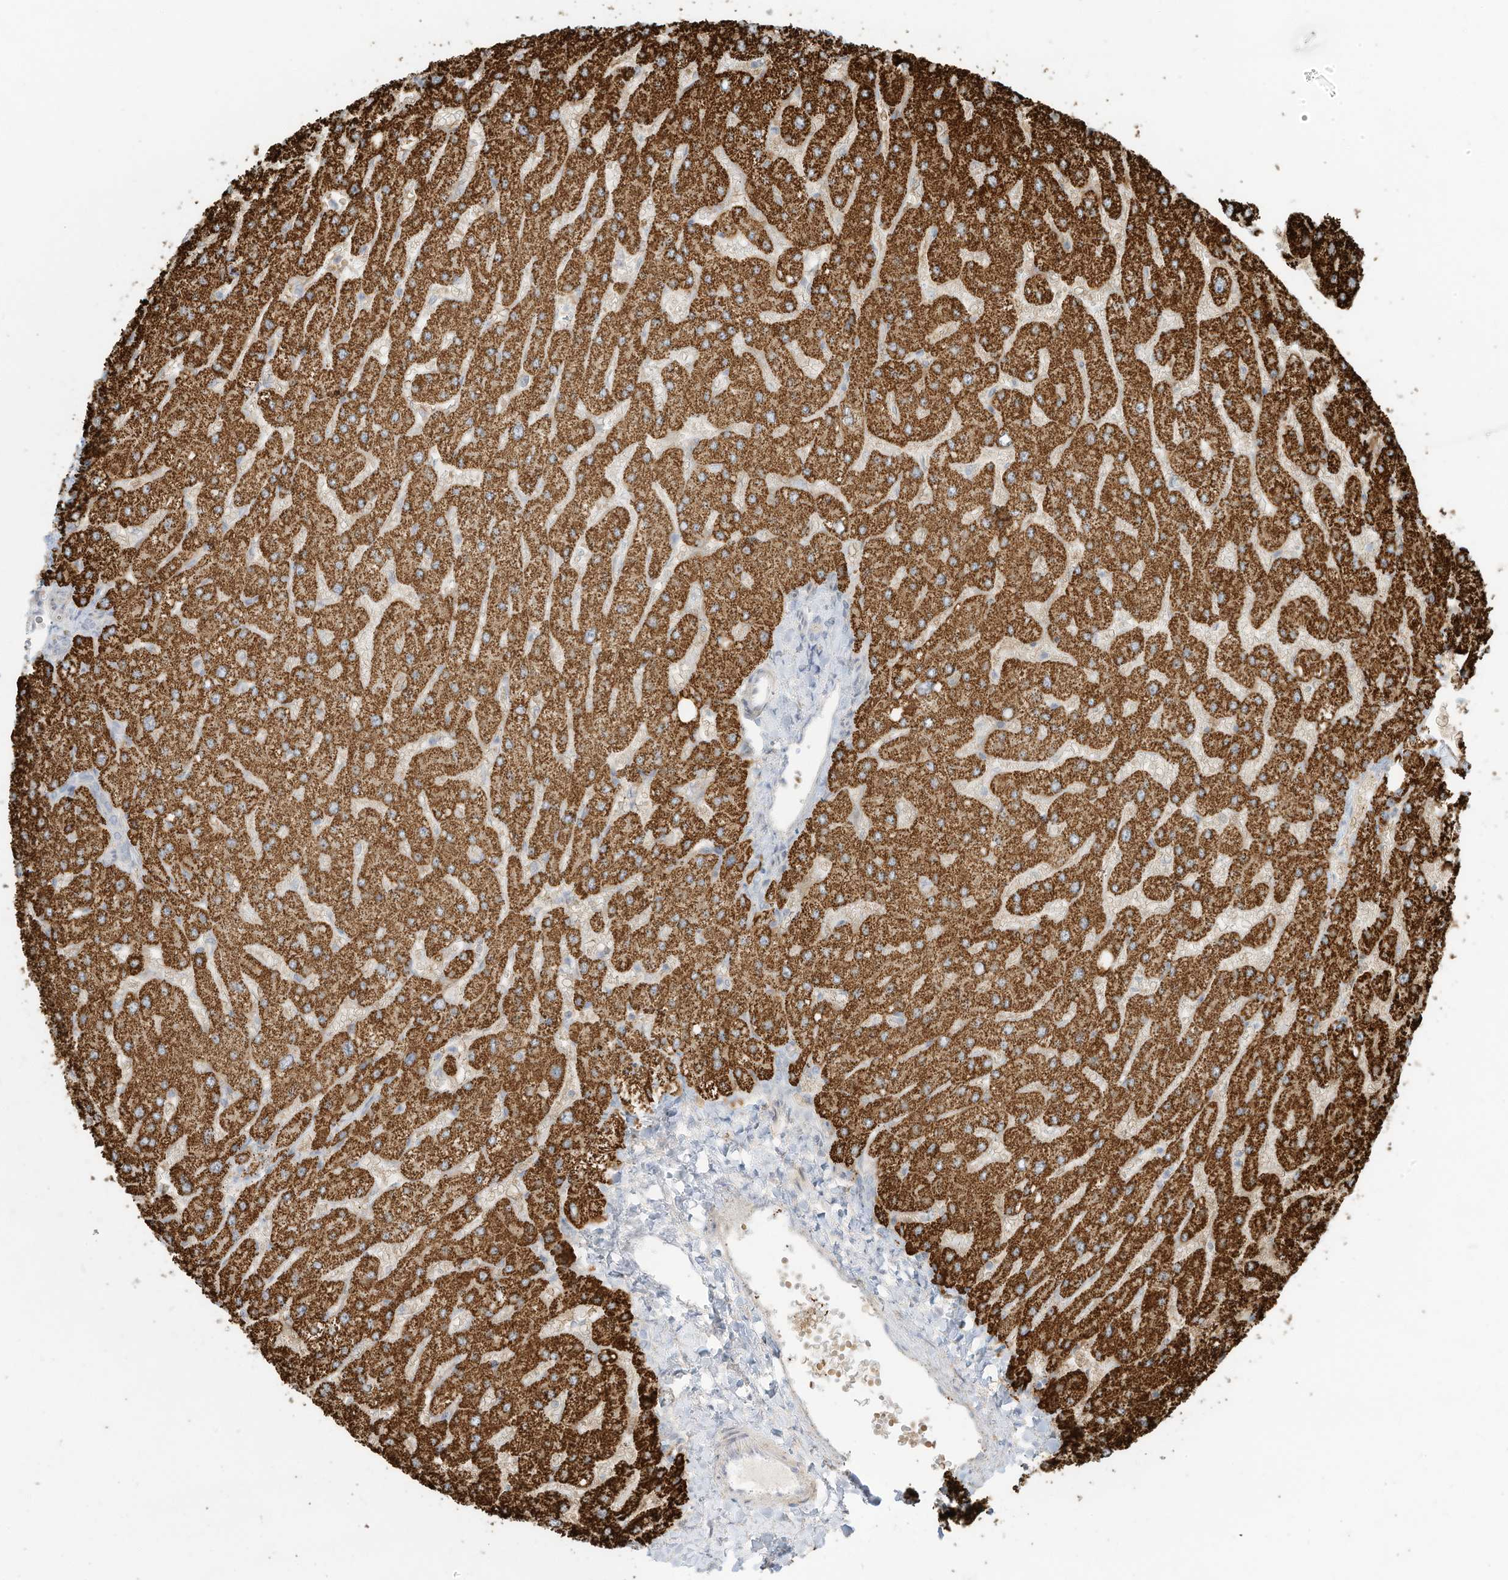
{"staining": {"intensity": "negative", "quantity": "none", "location": "none"}, "tissue": "liver", "cell_type": "Cholangiocytes", "image_type": "normal", "snomed": [{"axis": "morphology", "description": "Normal tissue, NOS"}, {"axis": "topography", "description": "Liver"}], "caption": "IHC image of benign liver: human liver stained with DAB reveals no significant protein positivity in cholangiocytes. The staining is performed using DAB (3,3'-diaminobenzidine) brown chromogen with nuclei counter-stained in using hematoxylin.", "gene": "OFD1", "patient": {"sex": "male", "age": 55}}